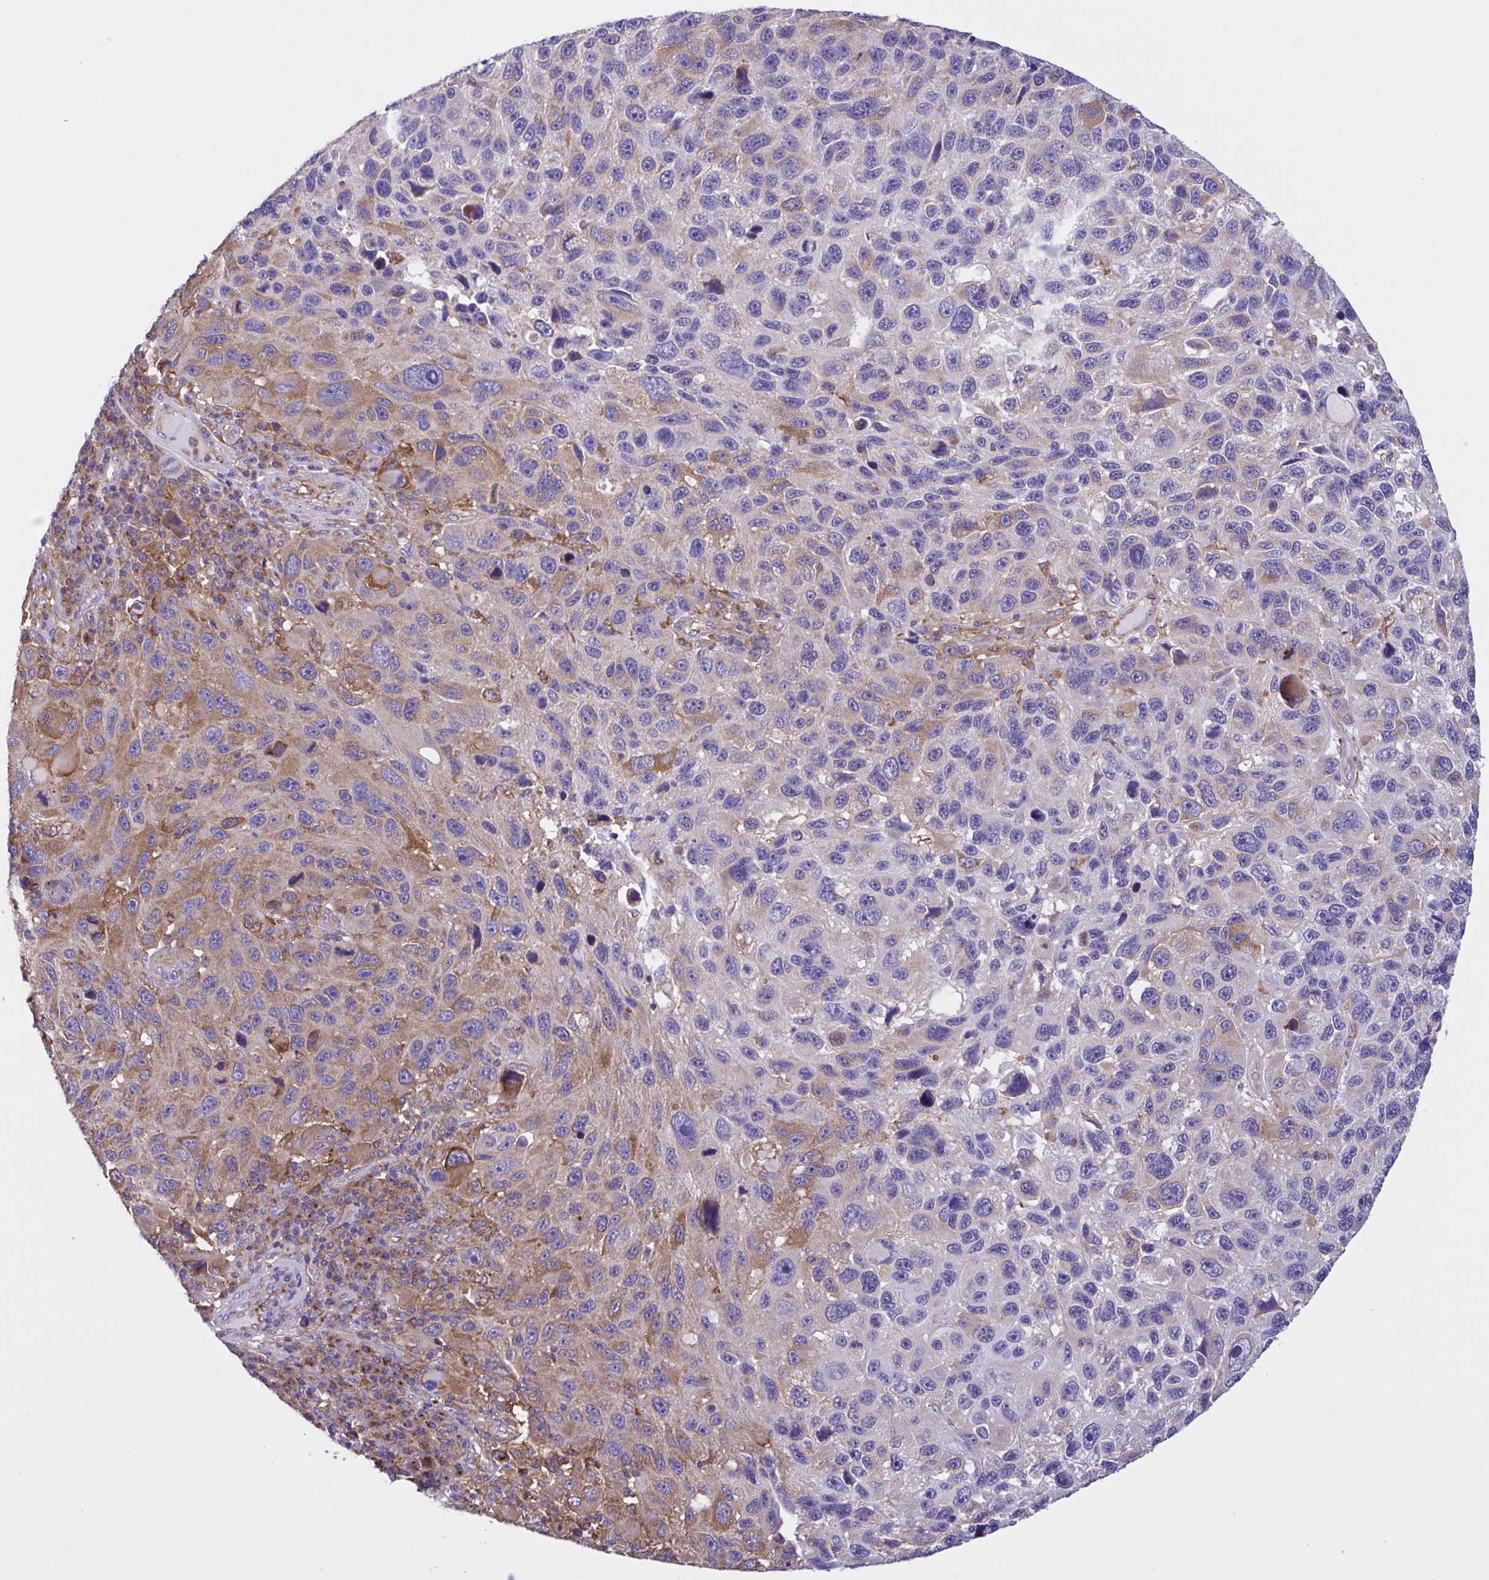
{"staining": {"intensity": "moderate", "quantity": "25%-75%", "location": "cytoplasmic/membranous"}, "tissue": "melanoma", "cell_type": "Tumor cells", "image_type": "cancer", "snomed": [{"axis": "morphology", "description": "Malignant melanoma, NOS"}, {"axis": "topography", "description": "Skin"}], "caption": "Melanoma tissue reveals moderate cytoplasmic/membranous expression in about 25%-75% of tumor cells, visualized by immunohistochemistry. The protein is shown in brown color, while the nuclei are stained blue.", "gene": "OR51M1", "patient": {"sex": "male", "age": 53}}